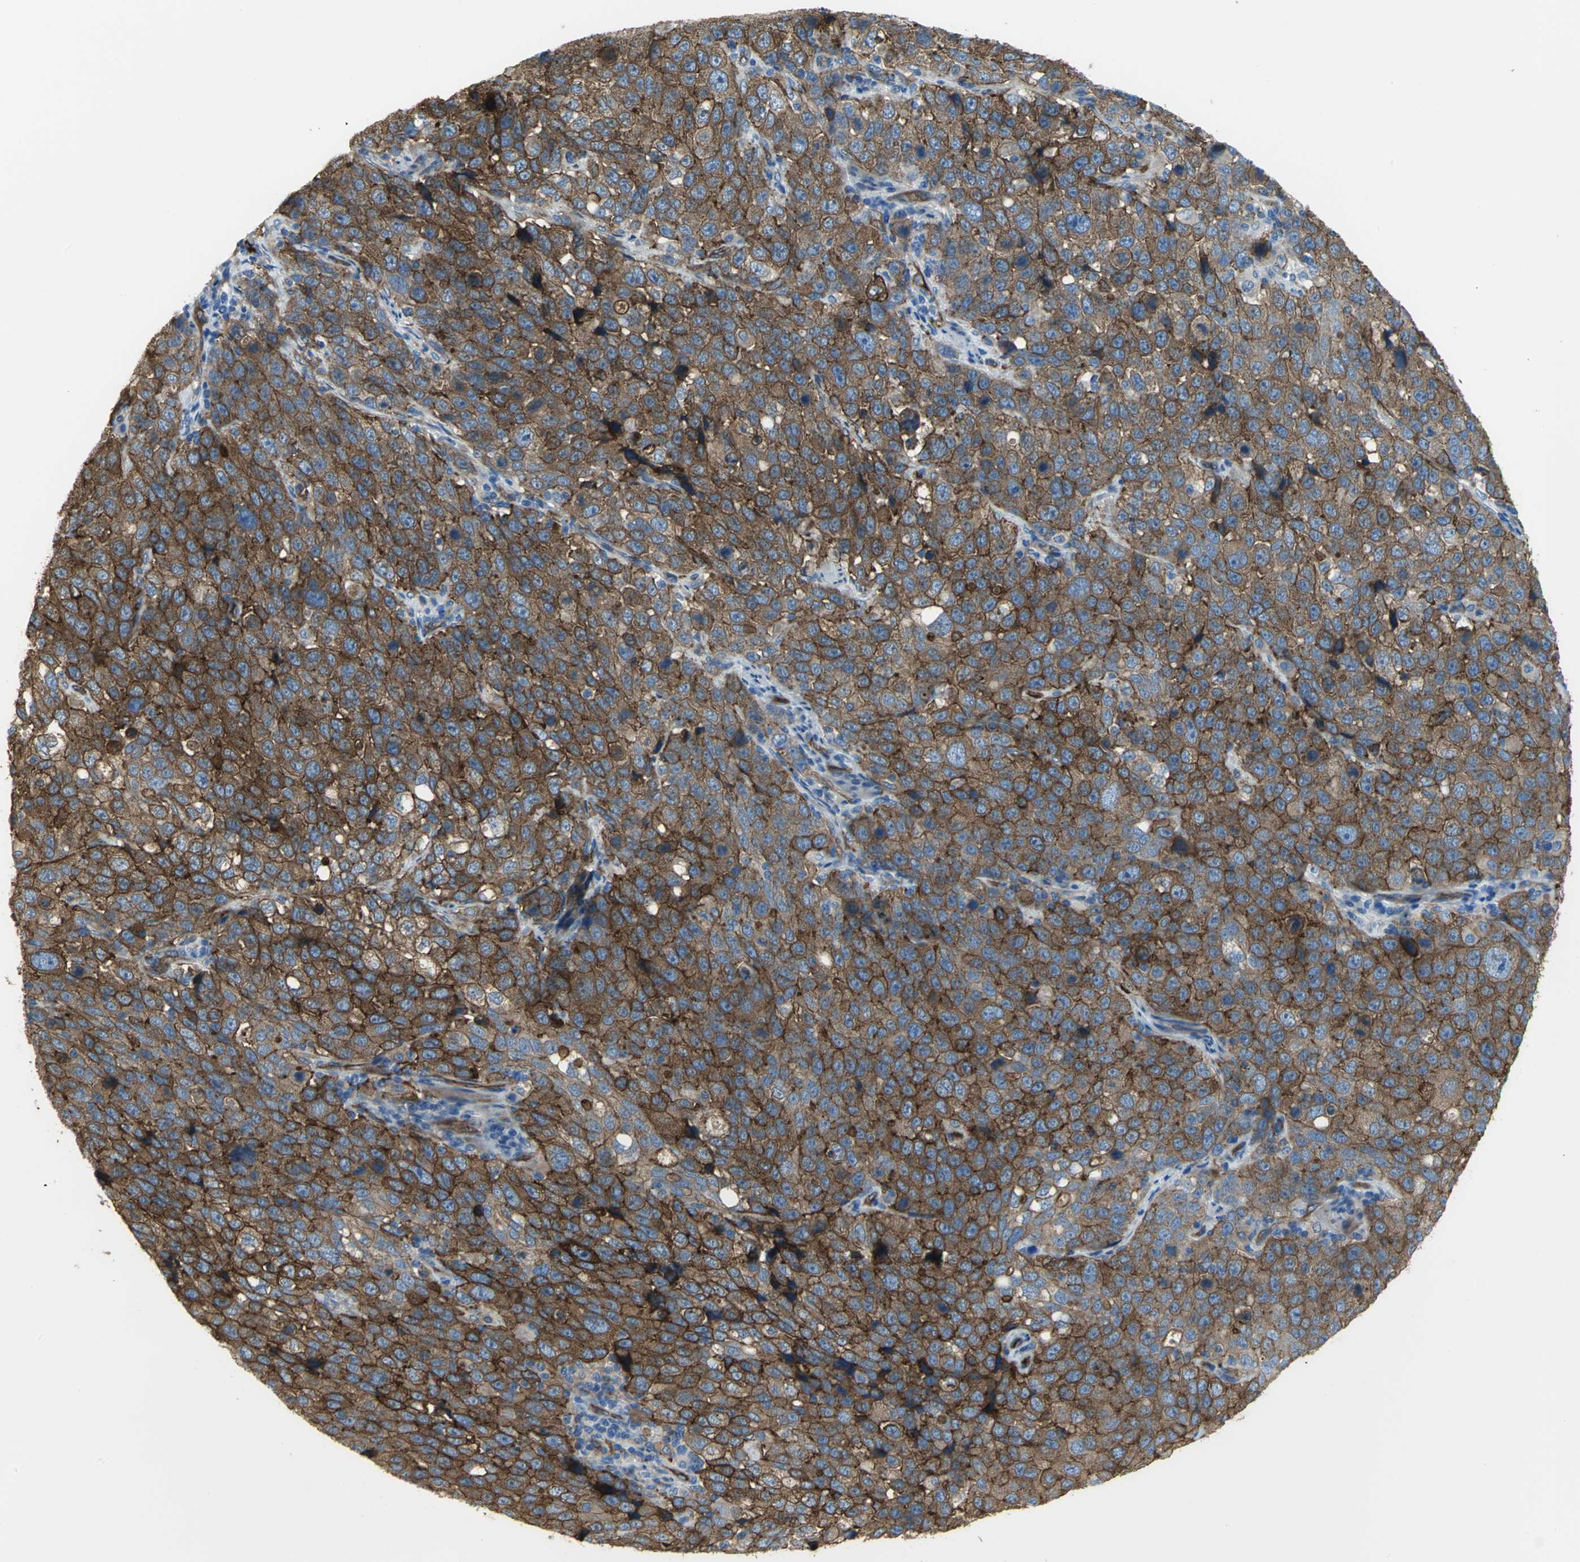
{"staining": {"intensity": "strong", "quantity": ">75%", "location": "cytoplasmic/membranous"}, "tissue": "stomach cancer", "cell_type": "Tumor cells", "image_type": "cancer", "snomed": [{"axis": "morphology", "description": "Normal tissue, NOS"}, {"axis": "morphology", "description": "Adenocarcinoma, NOS"}, {"axis": "topography", "description": "Stomach"}], "caption": "IHC photomicrograph of neoplastic tissue: adenocarcinoma (stomach) stained using immunohistochemistry (IHC) shows high levels of strong protein expression localized specifically in the cytoplasmic/membranous of tumor cells, appearing as a cytoplasmic/membranous brown color.", "gene": "FLNB", "patient": {"sex": "male", "age": 48}}